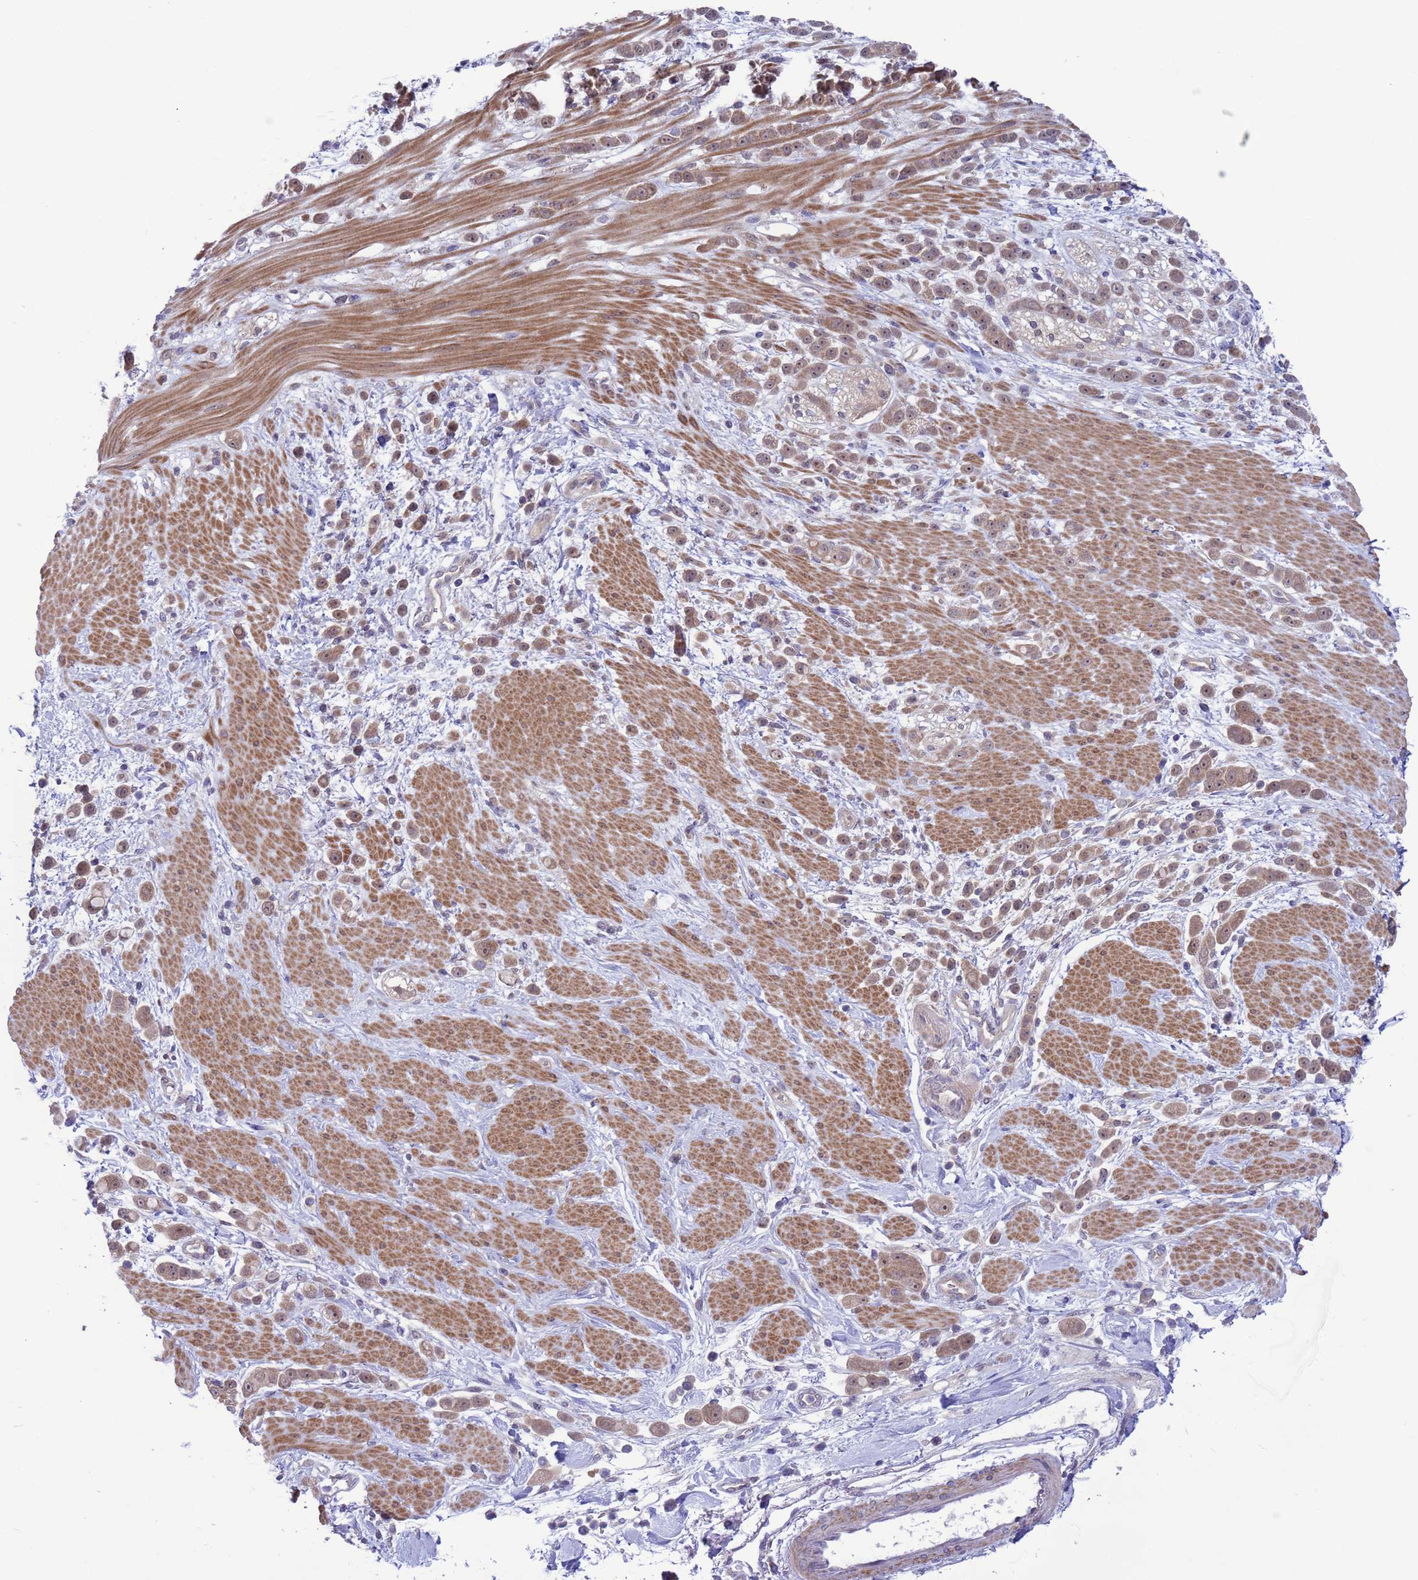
{"staining": {"intensity": "moderate", "quantity": ">75%", "location": "cytoplasmic/membranous,nuclear"}, "tissue": "pancreatic cancer", "cell_type": "Tumor cells", "image_type": "cancer", "snomed": [{"axis": "morphology", "description": "Normal tissue, NOS"}, {"axis": "morphology", "description": "Adenocarcinoma, NOS"}, {"axis": "topography", "description": "Pancreas"}], "caption": "Tumor cells reveal medium levels of moderate cytoplasmic/membranous and nuclear positivity in approximately >75% of cells in pancreatic cancer.", "gene": "ZNF461", "patient": {"sex": "female", "age": 64}}